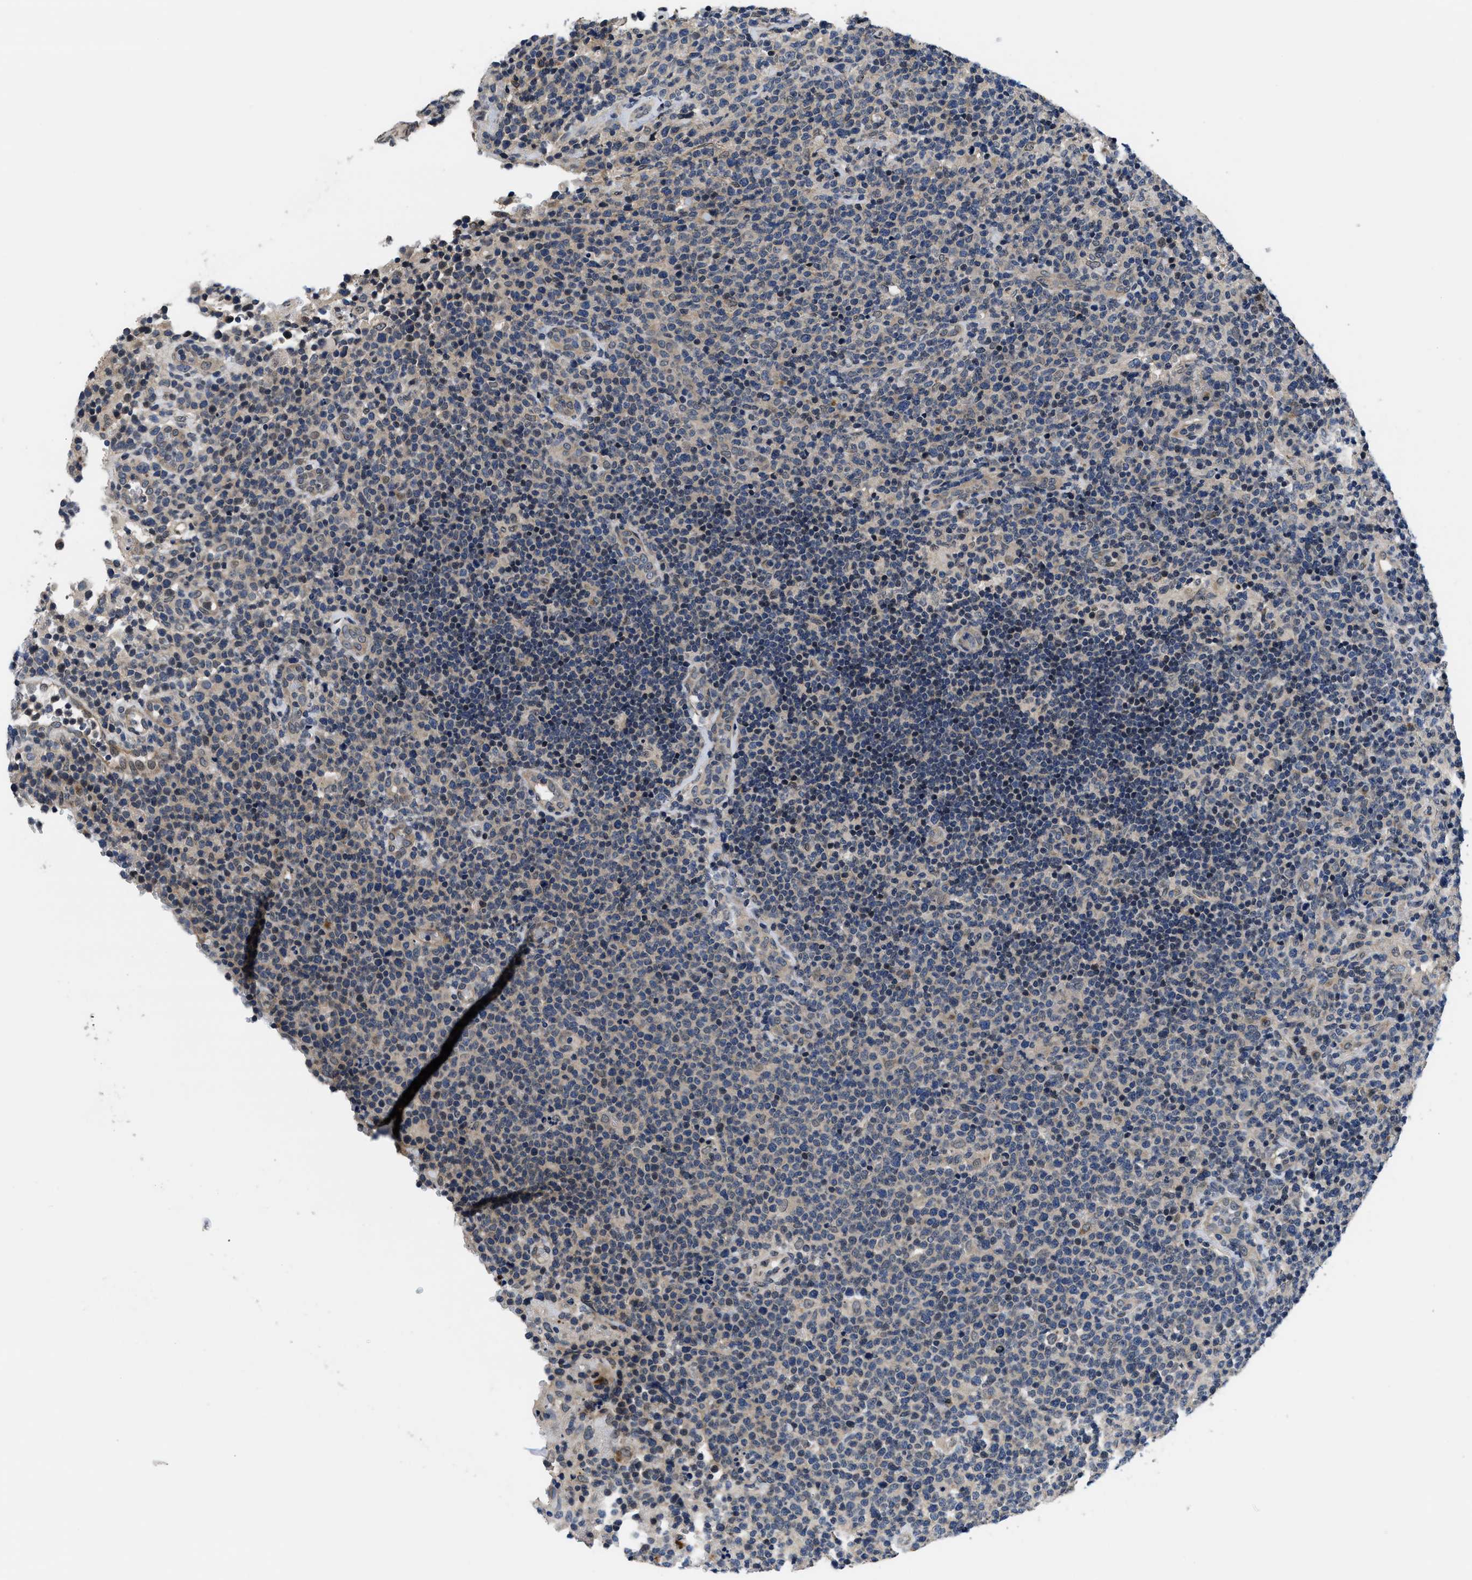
{"staining": {"intensity": "negative", "quantity": "none", "location": "none"}, "tissue": "lymphoma", "cell_type": "Tumor cells", "image_type": "cancer", "snomed": [{"axis": "morphology", "description": "Malignant lymphoma, non-Hodgkin's type, High grade"}, {"axis": "topography", "description": "Lymph node"}], "caption": "Lymphoma was stained to show a protein in brown. There is no significant staining in tumor cells.", "gene": "SNX10", "patient": {"sex": "male", "age": 61}}